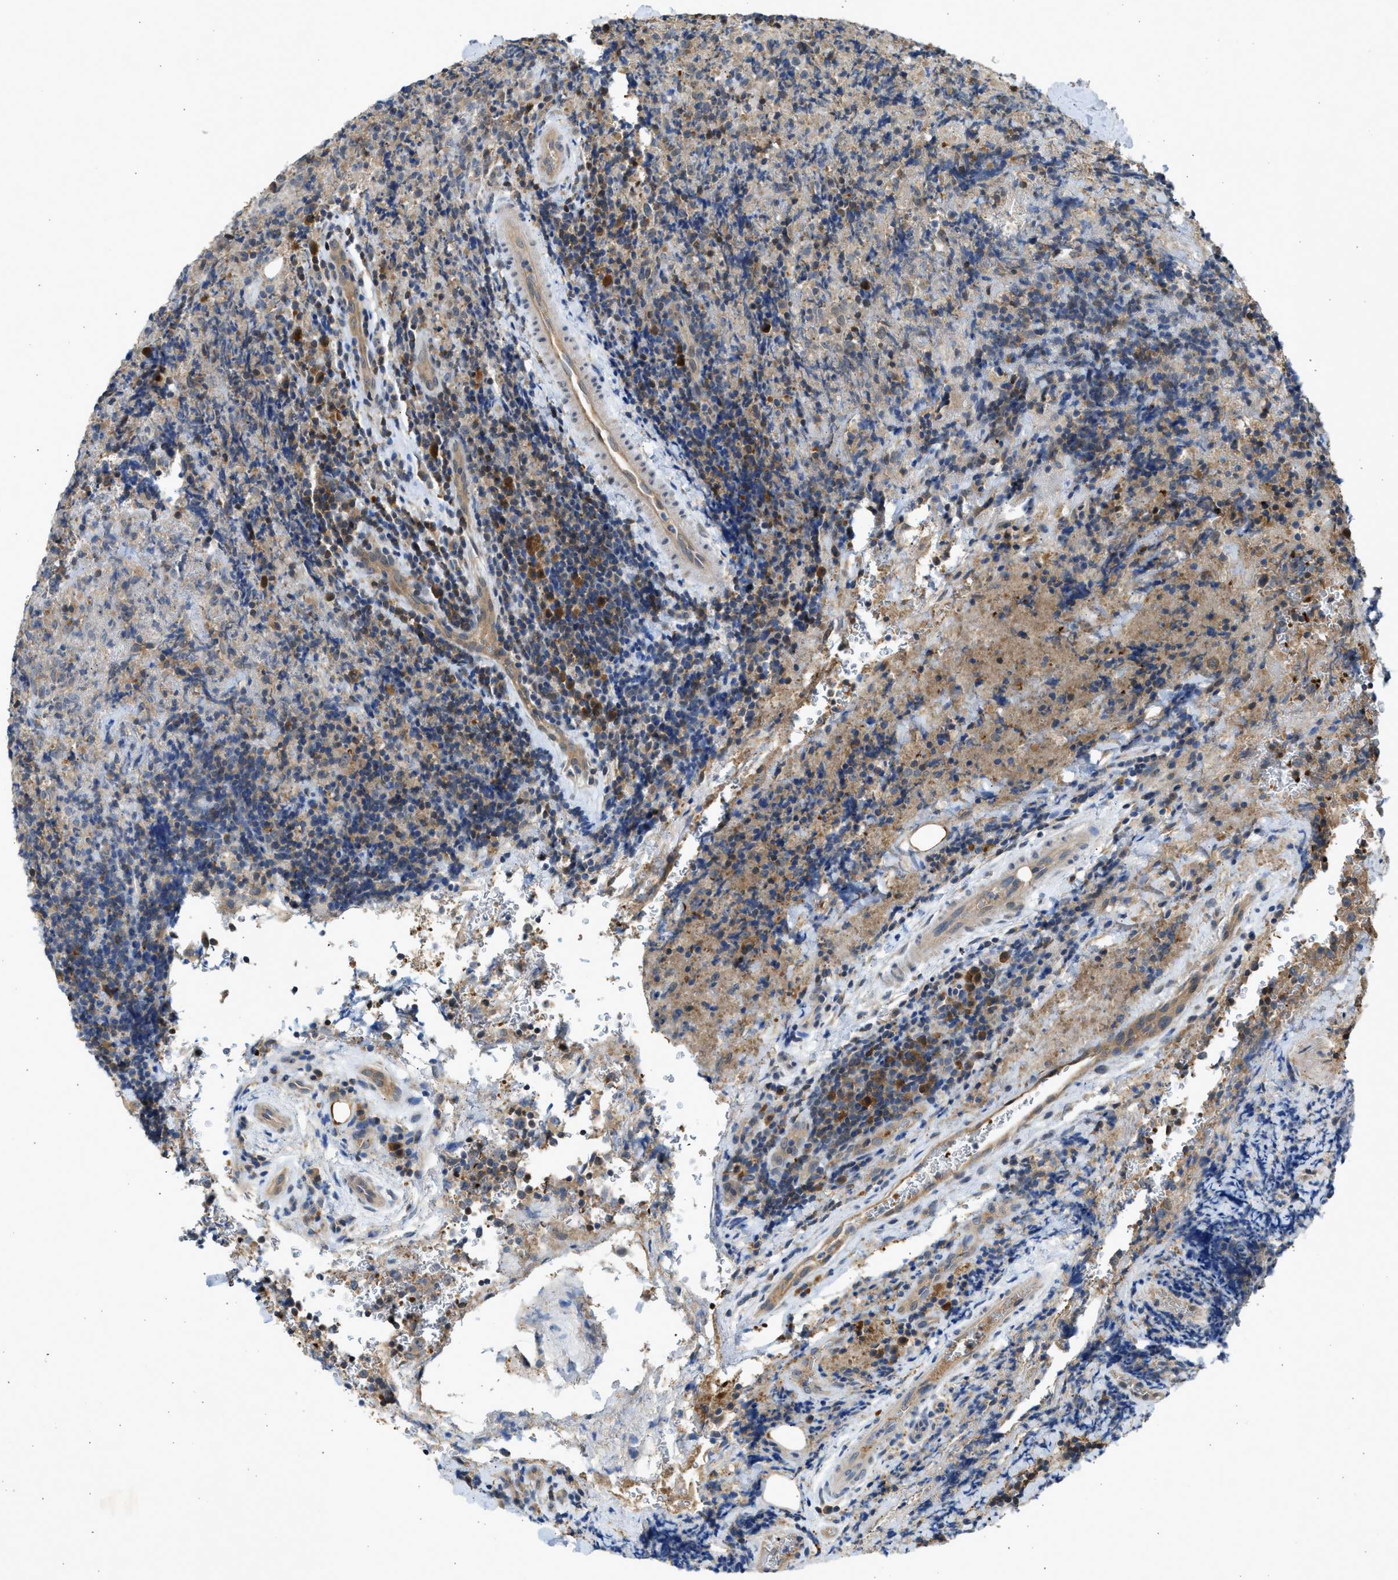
{"staining": {"intensity": "weak", "quantity": "25%-75%", "location": "cytoplasmic/membranous"}, "tissue": "lymphoma", "cell_type": "Tumor cells", "image_type": "cancer", "snomed": [{"axis": "morphology", "description": "Malignant lymphoma, non-Hodgkin's type, High grade"}, {"axis": "topography", "description": "Tonsil"}], "caption": "This histopathology image reveals lymphoma stained with IHC to label a protein in brown. The cytoplasmic/membranous of tumor cells show weak positivity for the protein. Nuclei are counter-stained blue.", "gene": "MAPK7", "patient": {"sex": "female", "age": 36}}